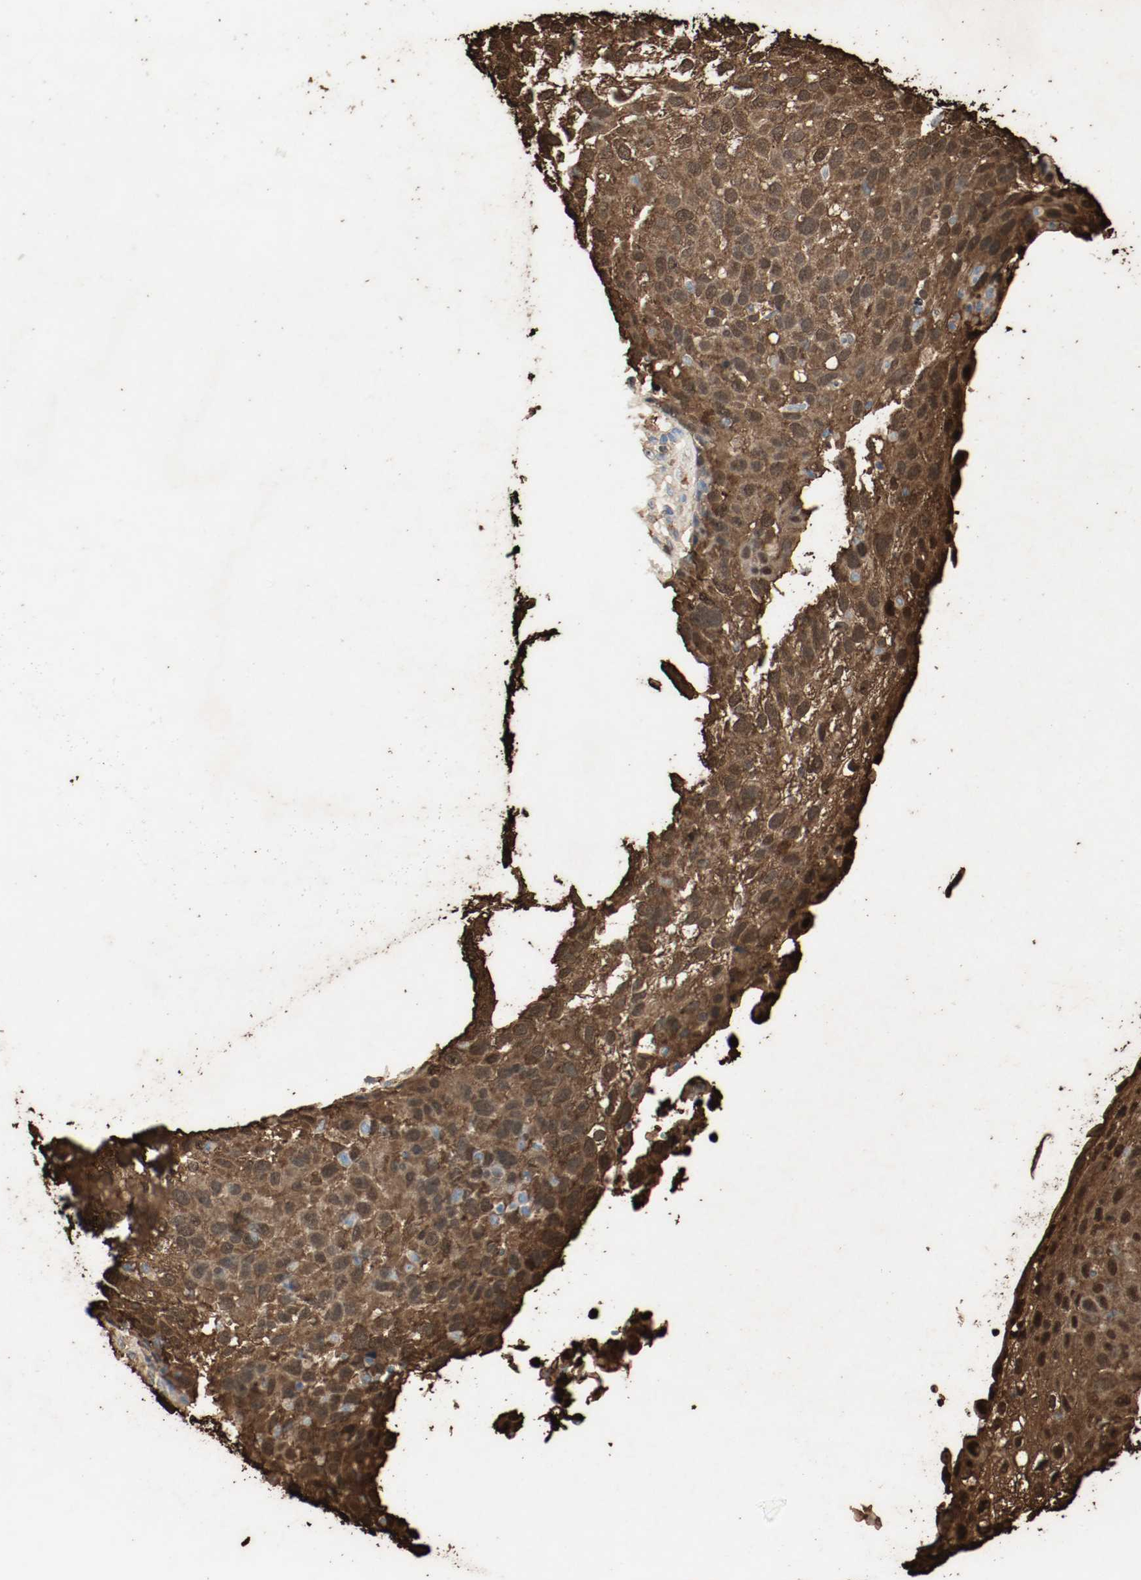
{"staining": {"intensity": "strong", "quantity": ">75%", "location": "cytoplasmic/membranous,nuclear"}, "tissue": "skin cancer", "cell_type": "Tumor cells", "image_type": "cancer", "snomed": [{"axis": "morphology", "description": "Squamous cell carcinoma, NOS"}, {"axis": "topography", "description": "Skin"}], "caption": "A high-resolution micrograph shows IHC staining of skin squamous cell carcinoma, which displays strong cytoplasmic/membranous and nuclear positivity in approximately >75% of tumor cells. (IHC, brightfield microscopy, high magnification).", "gene": "S100A9", "patient": {"sex": "male", "age": 87}}